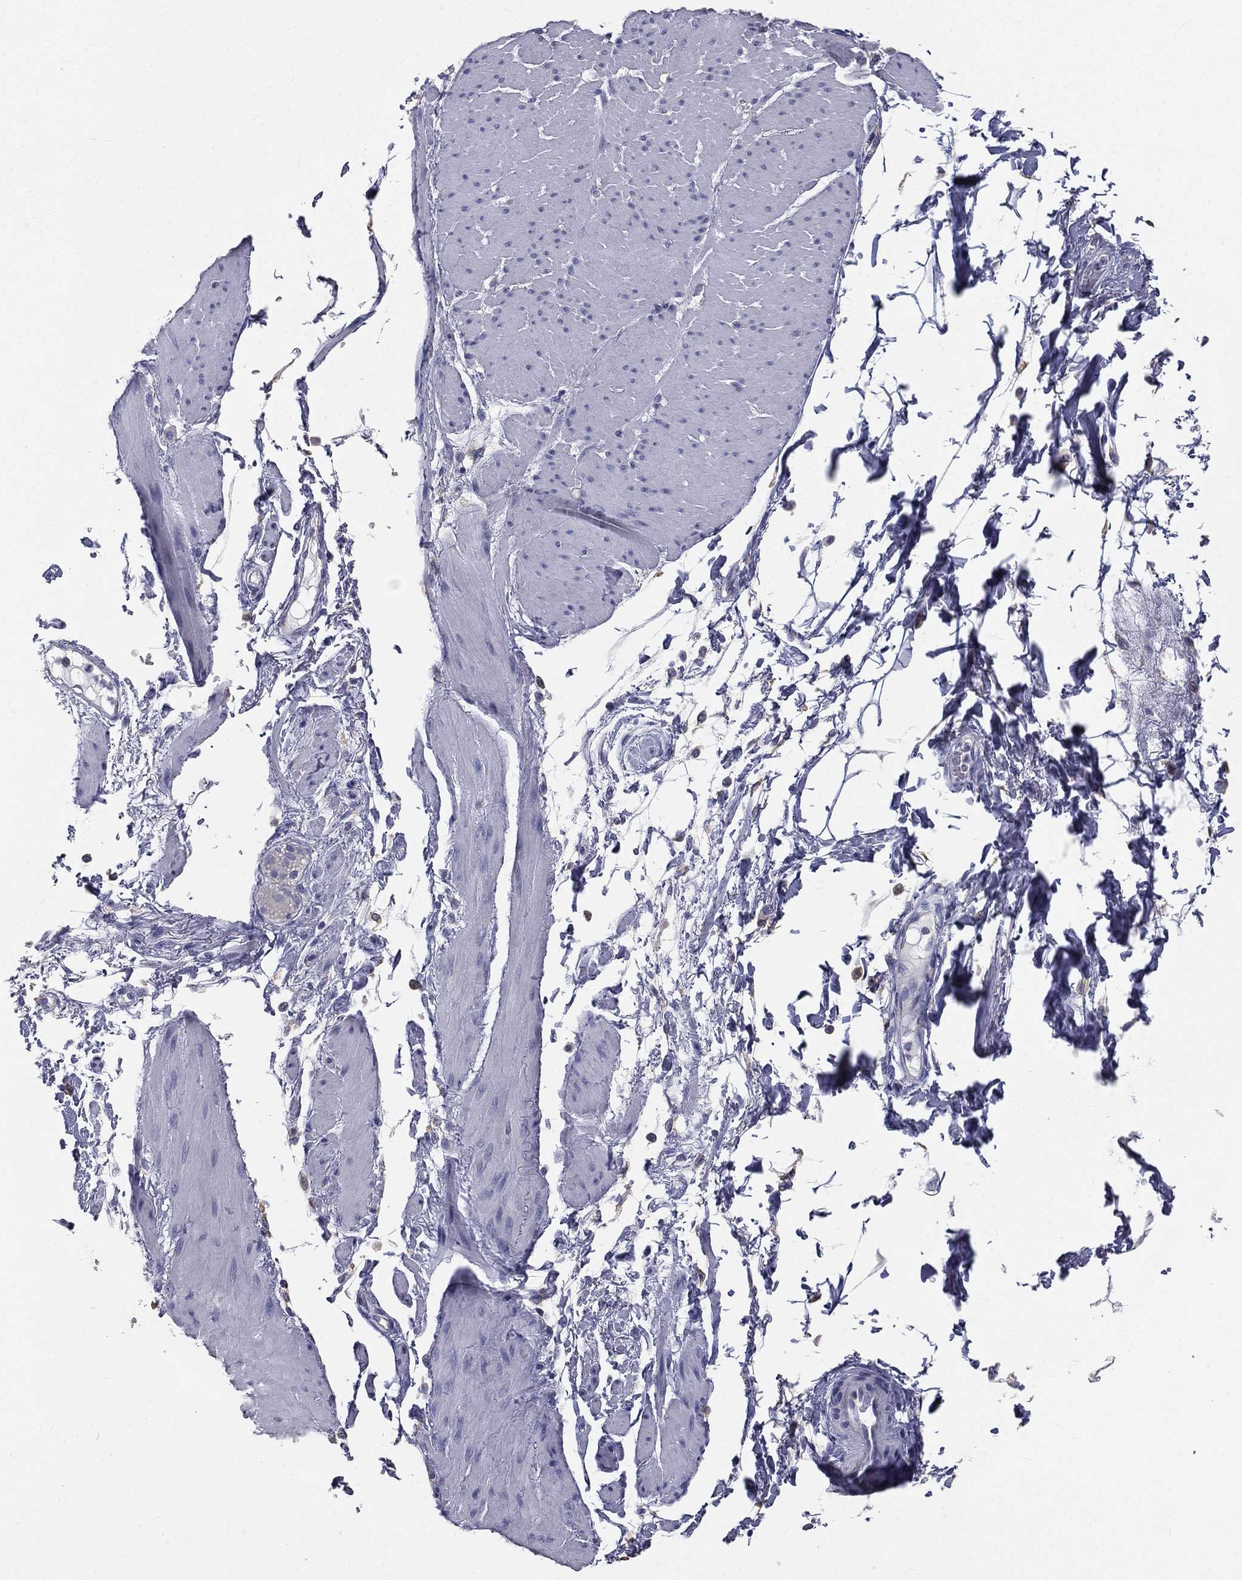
{"staining": {"intensity": "negative", "quantity": "none", "location": "none"}, "tissue": "smooth muscle", "cell_type": "Smooth muscle cells", "image_type": "normal", "snomed": [{"axis": "morphology", "description": "Normal tissue, NOS"}, {"axis": "topography", "description": "Smooth muscle"}, {"axis": "topography", "description": "Anal"}], "caption": "IHC histopathology image of normal smooth muscle: smooth muscle stained with DAB exhibits no significant protein expression in smooth muscle cells.", "gene": "MUC13", "patient": {"sex": "male", "age": 83}}